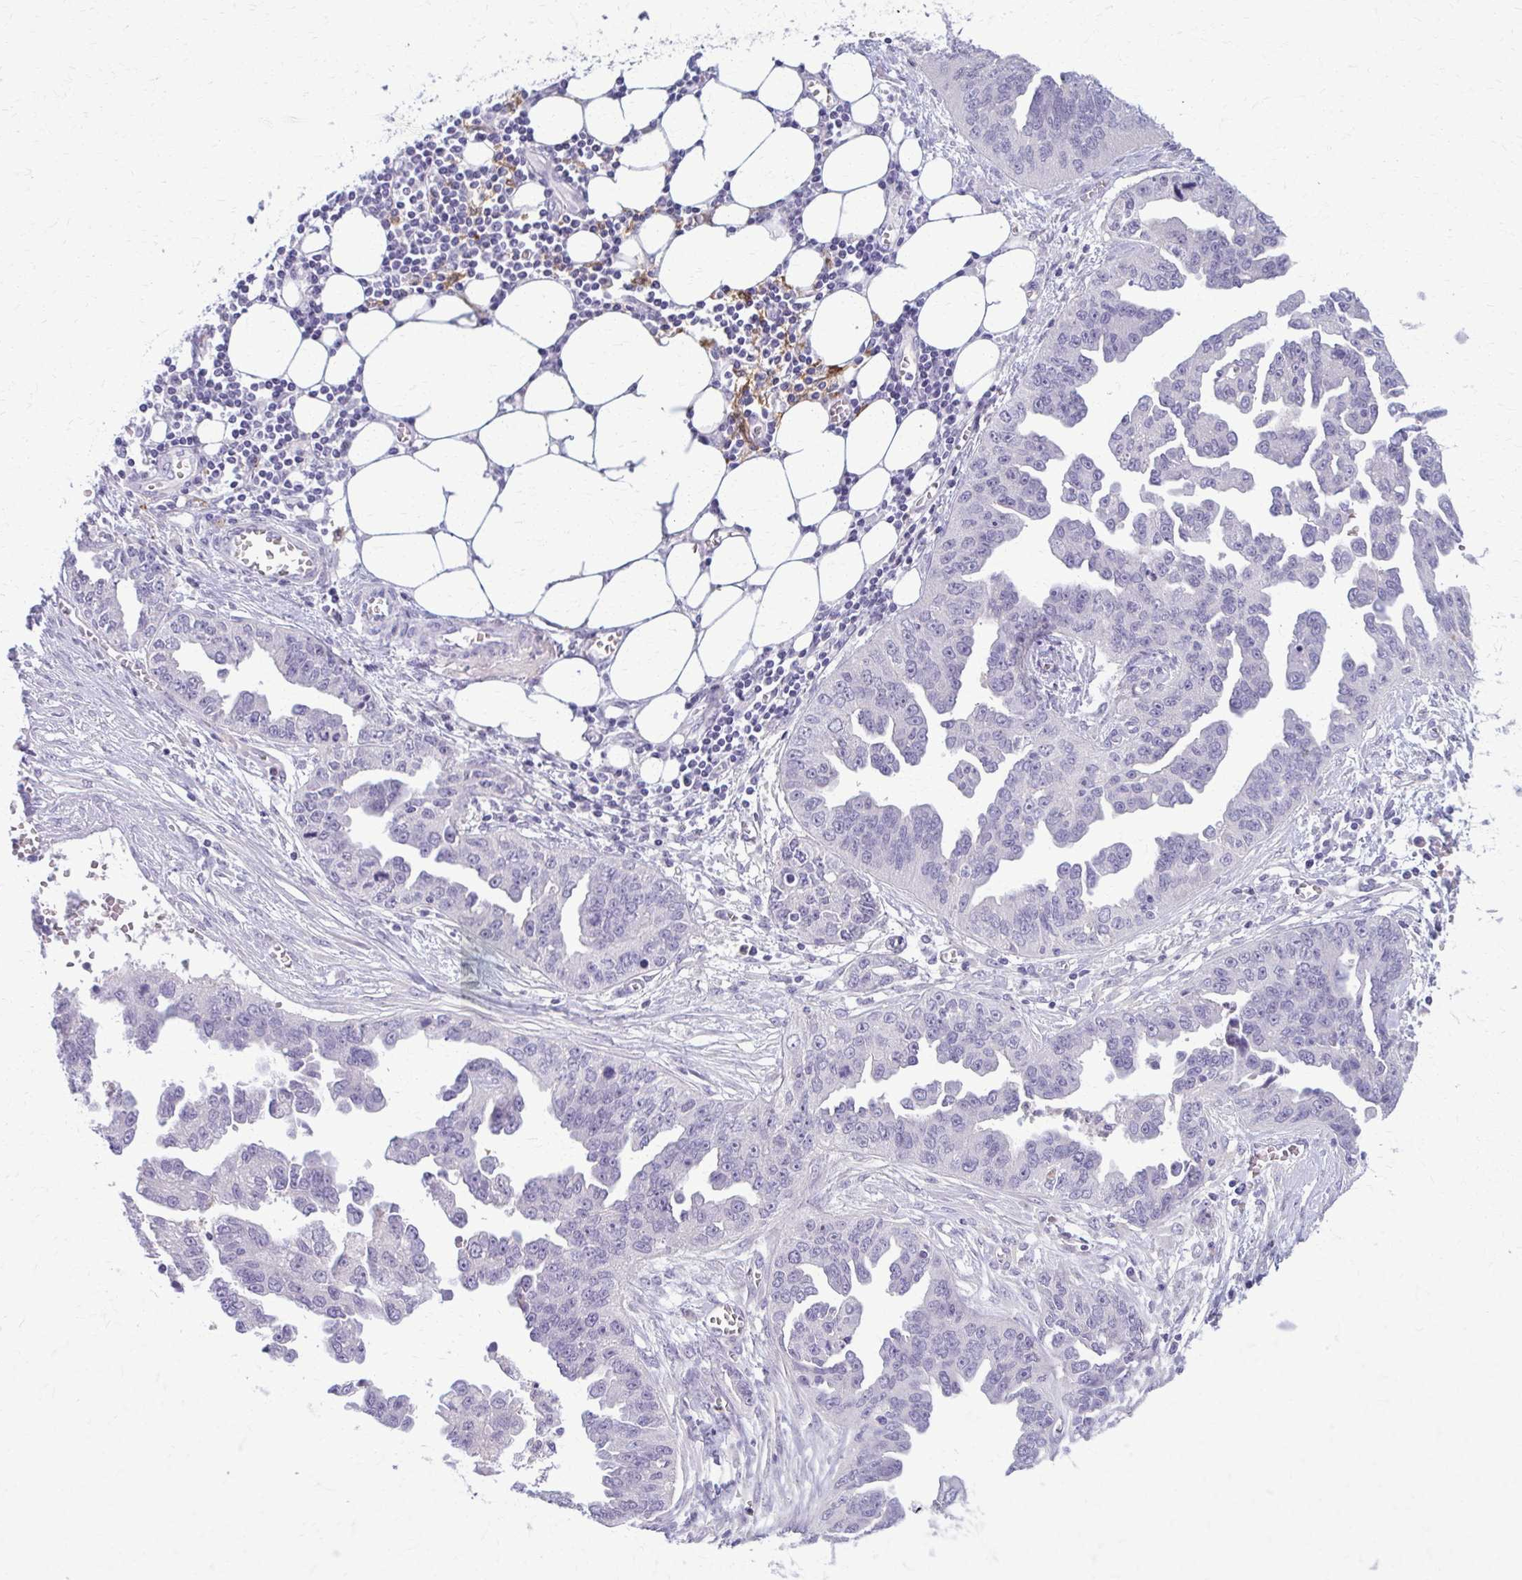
{"staining": {"intensity": "negative", "quantity": "none", "location": "none"}, "tissue": "ovarian cancer", "cell_type": "Tumor cells", "image_type": "cancer", "snomed": [{"axis": "morphology", "description": "Cystadenocarcinoma, serous, NOS"}, {"axis": "topography", "description": "Ovary"}], "caption": "The immunohistochemistry photomicrograph has no significant expression in tumor cells of ovarian cancer tissue.", "gene": "OR4M1", "patient": {"sex": "female", "age": 75}}